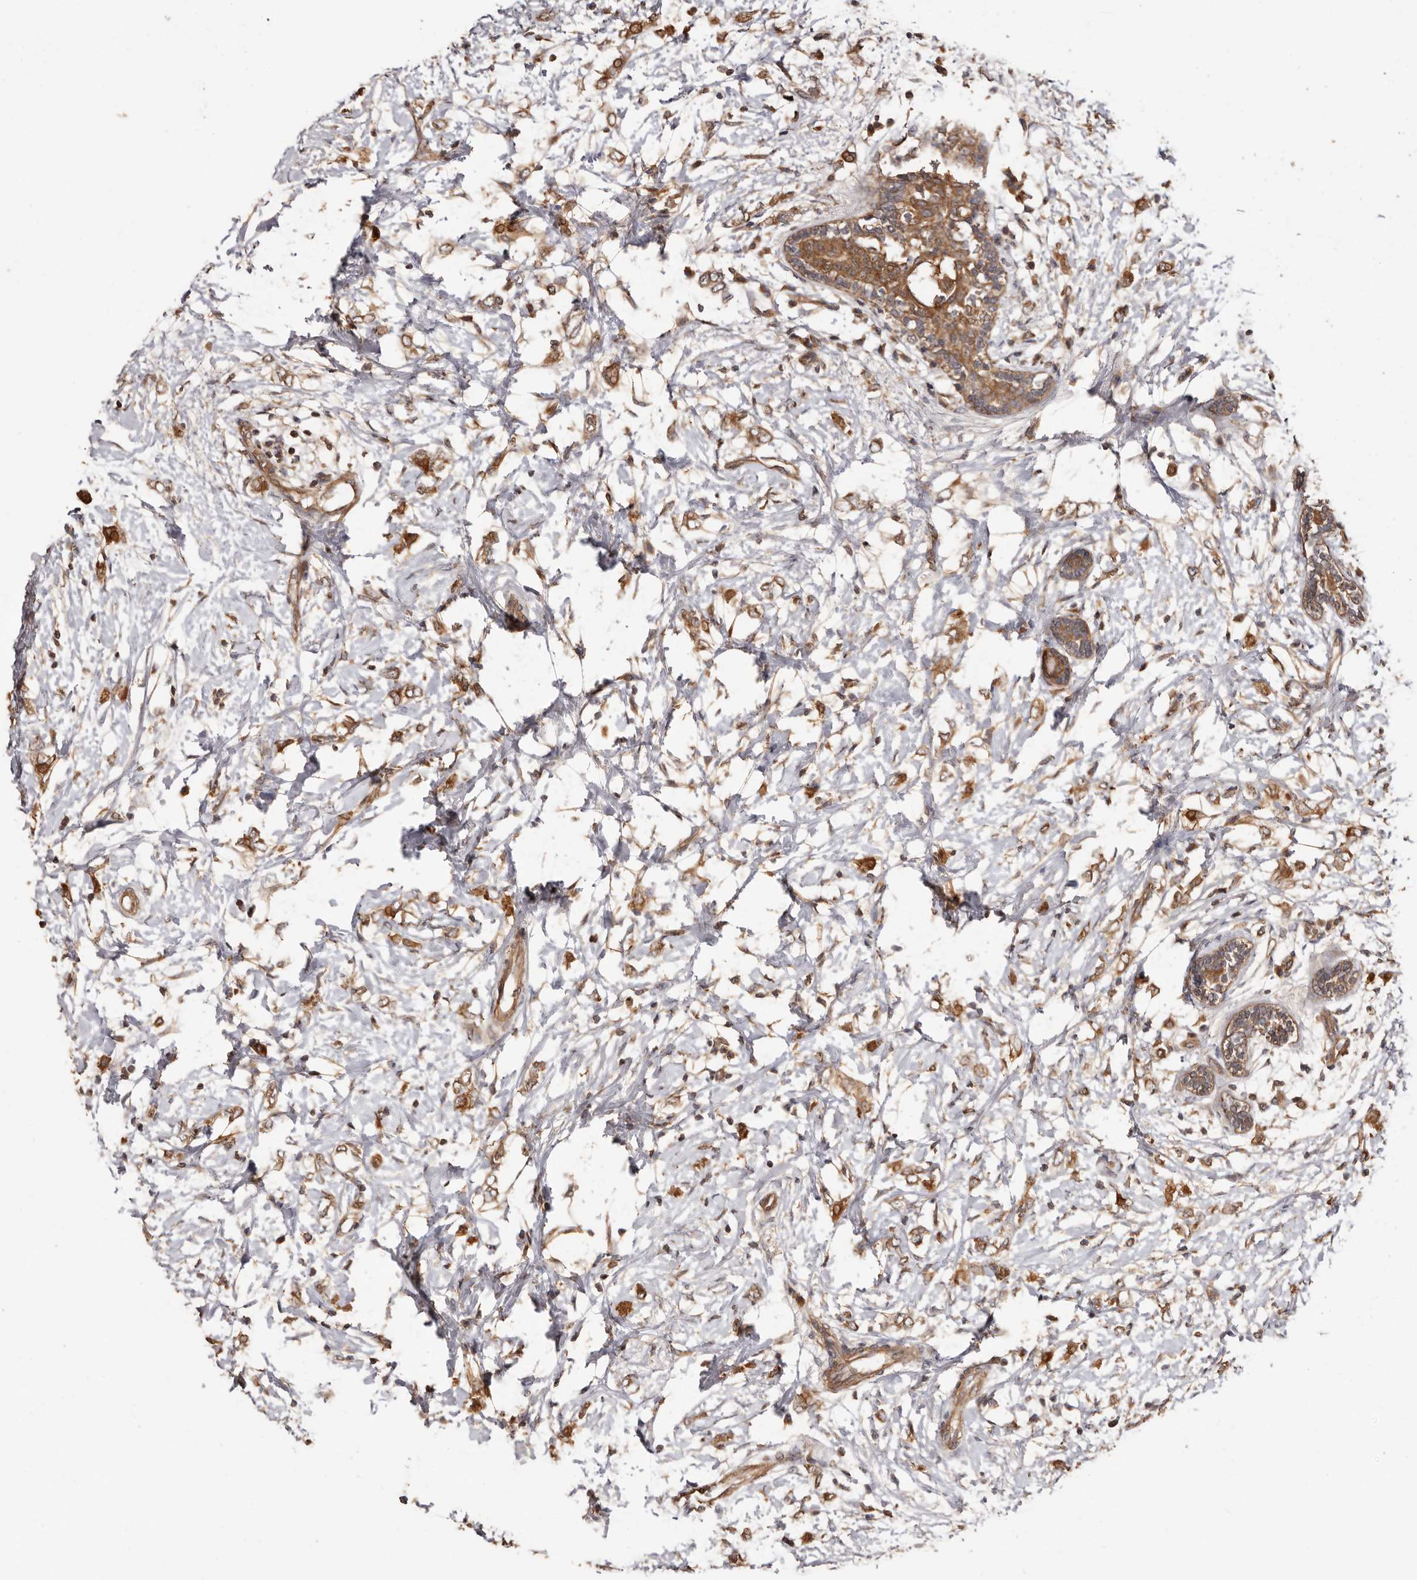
{"staining": {"intensity": "moderate", "quantity": ">75%", "location": "cytoplasmic/membranous"}, "tissue": "breast cancer", "cell_type": "Tumor cells", "image_type": "cancer", "snomed": [{"axis": "morphology", "description": "Normal tissue, NOS"}, {"axis": "morphology", "description": "Lobular carcinoma"}, {"axis": "topography", "description": "Breast"}], "caption": "Human breast cancer stained for a protein (brown) reveals moderate cytoplasmic/membranous positive expression in about >75% of tumor cells.", "gene": "COQ8B", "patient": {"sex": "female", "age": 47}}